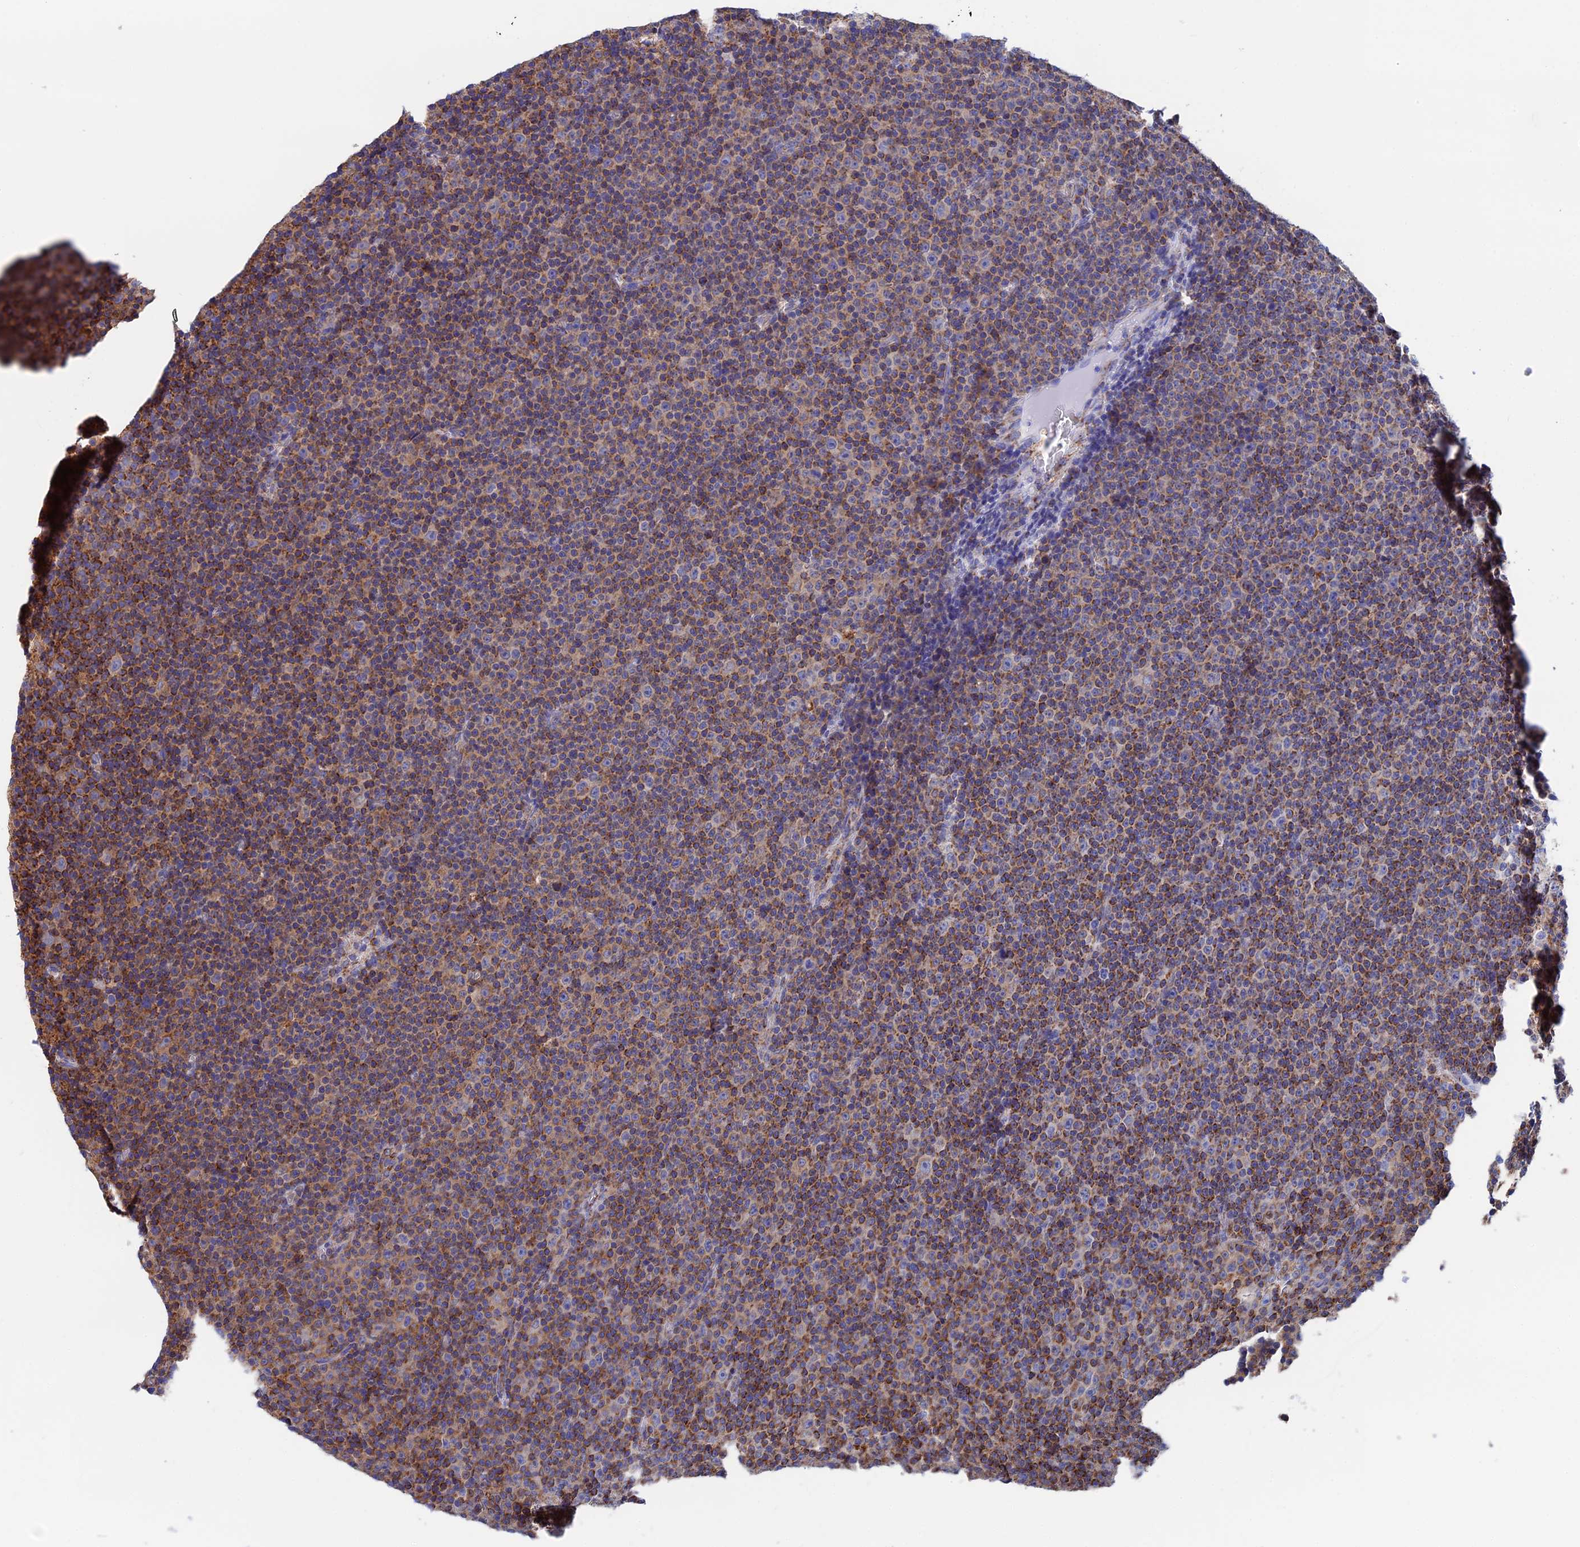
{"staining": {"intensity": "moderate", "quantity": ">75%", "location": "cytoplasmic/membranous"}, "tissue": "lymphoma", "cell_type": "Tumor cells", "image_type": "cancer", "snomed": [{"axis": "morphology", "description": "Malignant lymphoma, non-Hodgkin's type, Low grade"}, {"axis": "topography", "description": "Lymph node"}], "caption": "Immunohistochemical staining of malignant lymphoma, non-Hodgkin's type (low-grade) displays moderate cytoplasmic/membranous protein staining in approximately >75% of tumor cells.", "gene": "WDR83", "patient": {"sex": "female", "age": 67}}